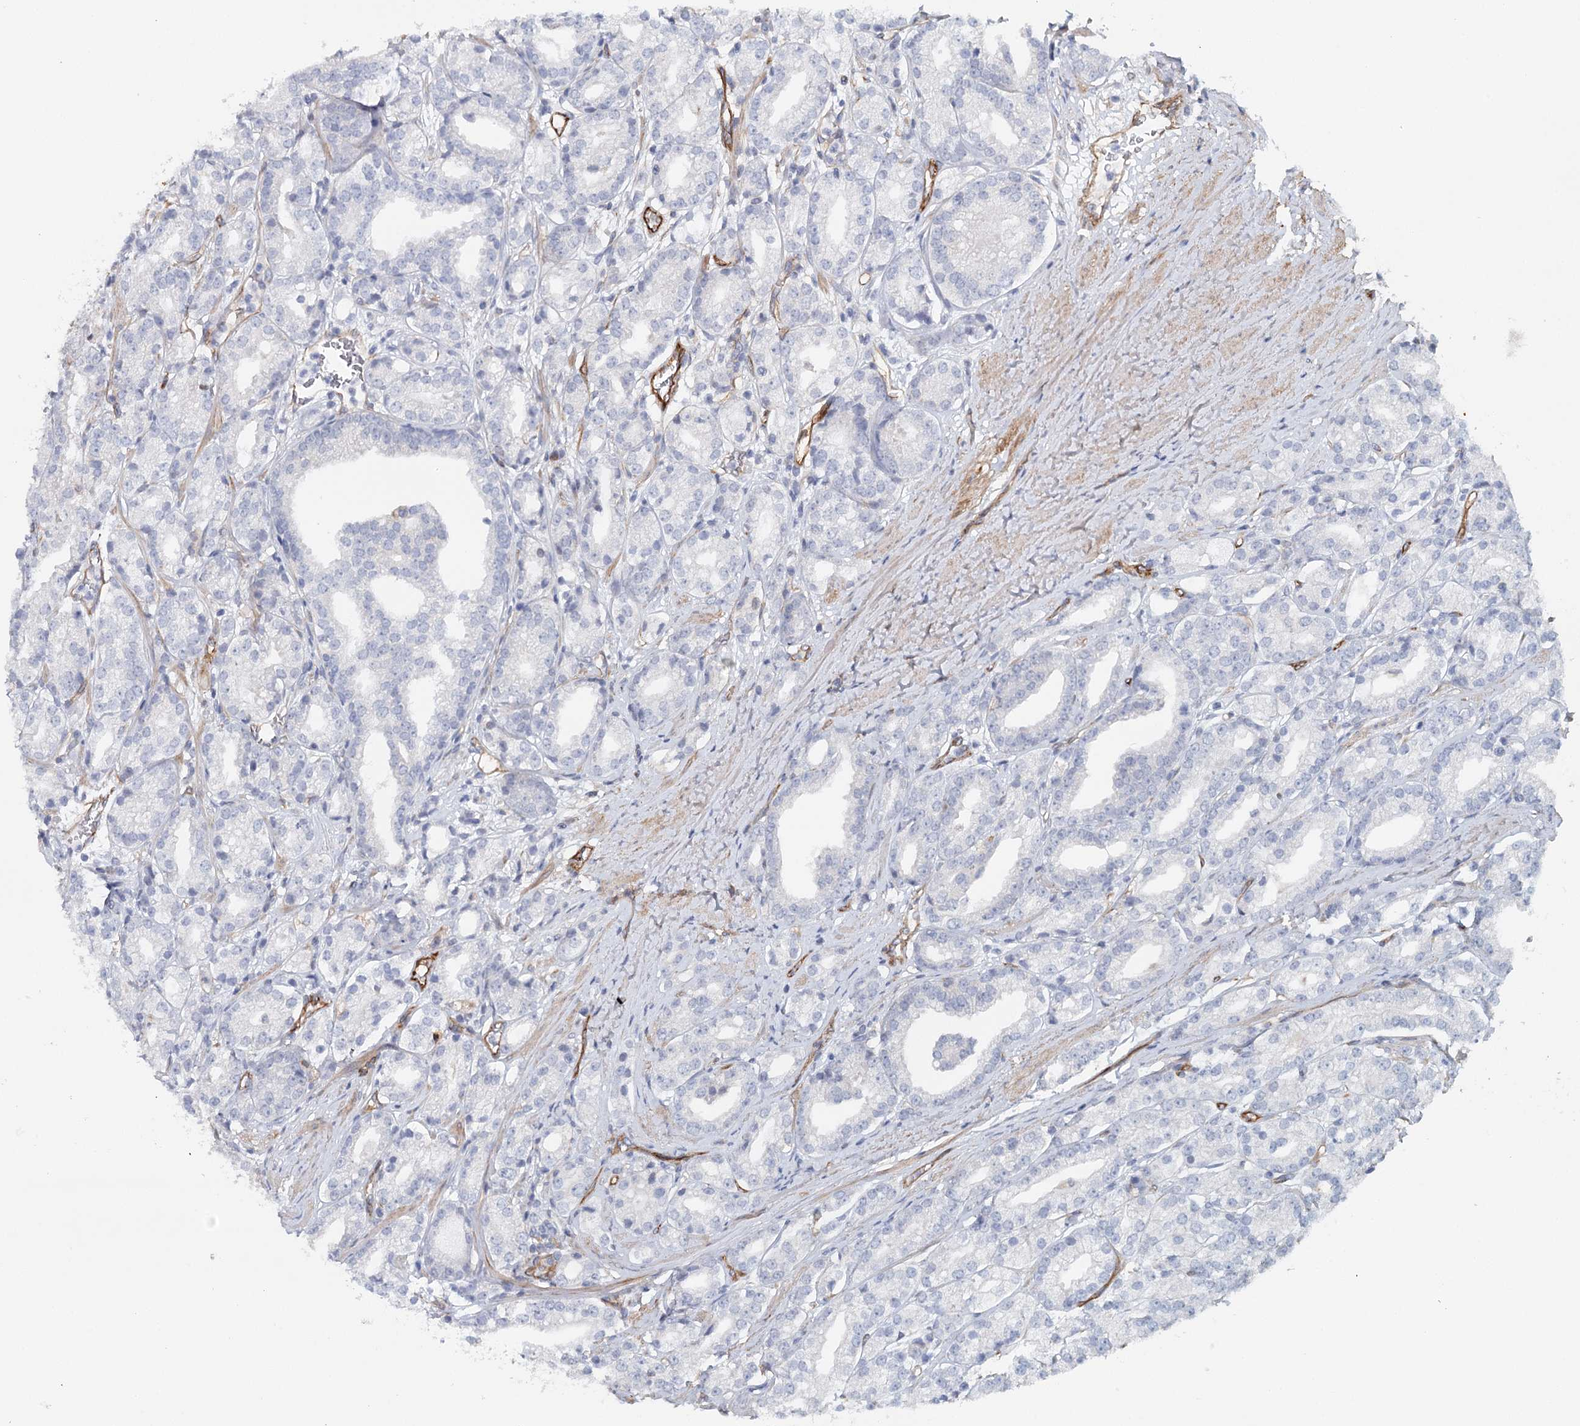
{"staining": {"intensity": "negative", "quantity": "none", "location": "none"}, "tissue": "prostate cancer", "cell_type": "Tumor cells", "image_type": "cancer", "snomed": [{"axis": "morphology", "description": "Adenocarcinoma, High grade"}, {"axis": "topography", "description": "Prostate"}], "caption": "This photomicrograph is of prostate cancer stained with immunohistochemistry (IHC) to label a protein in brown with the nuclei are counter-stained blue. There is no staining in tumor cells.", "gene": "SYNPO", "patient": {"sex": "male", "age": 69}}